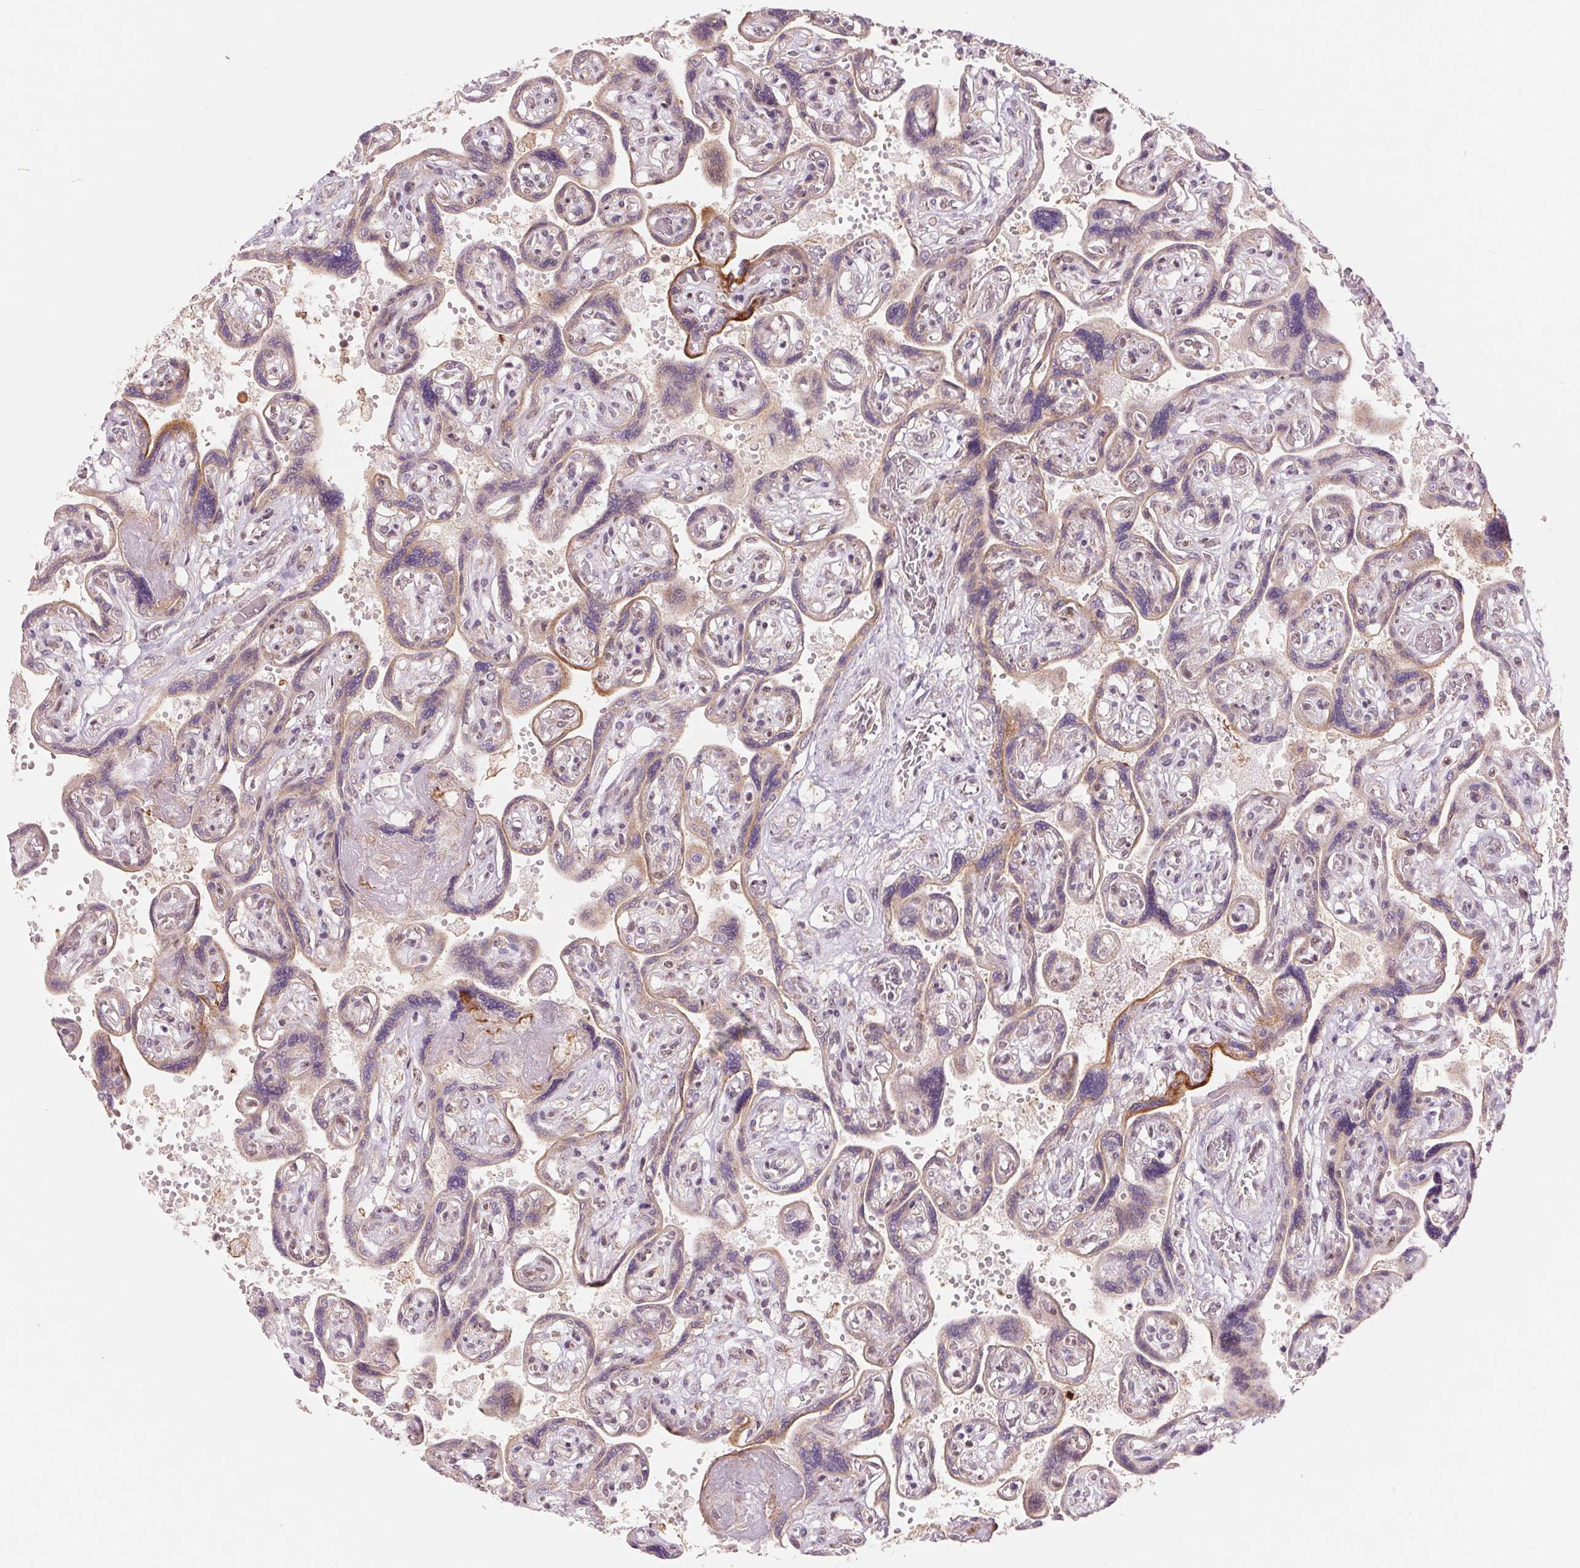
{"staining": {"intensity": "weak", "quantity": ">75%", "location": "nuclear"}, "tissue": "placenta", "cell_type": "Decidual cells", "image_type": "normal", "snomed": [{"axis": "morphology", "description": "Normal tissue, NOS"}, {"axis": "topography", "description": "Placenta"}], "caption": "Approximately >75% of decidual cells in benign placenta exhibit weak nuclear protein staining as visualized by brown immunohistochemical staining.", "gene": "ARHGAP32", "patient": {"sex": "female", "age": 32}}